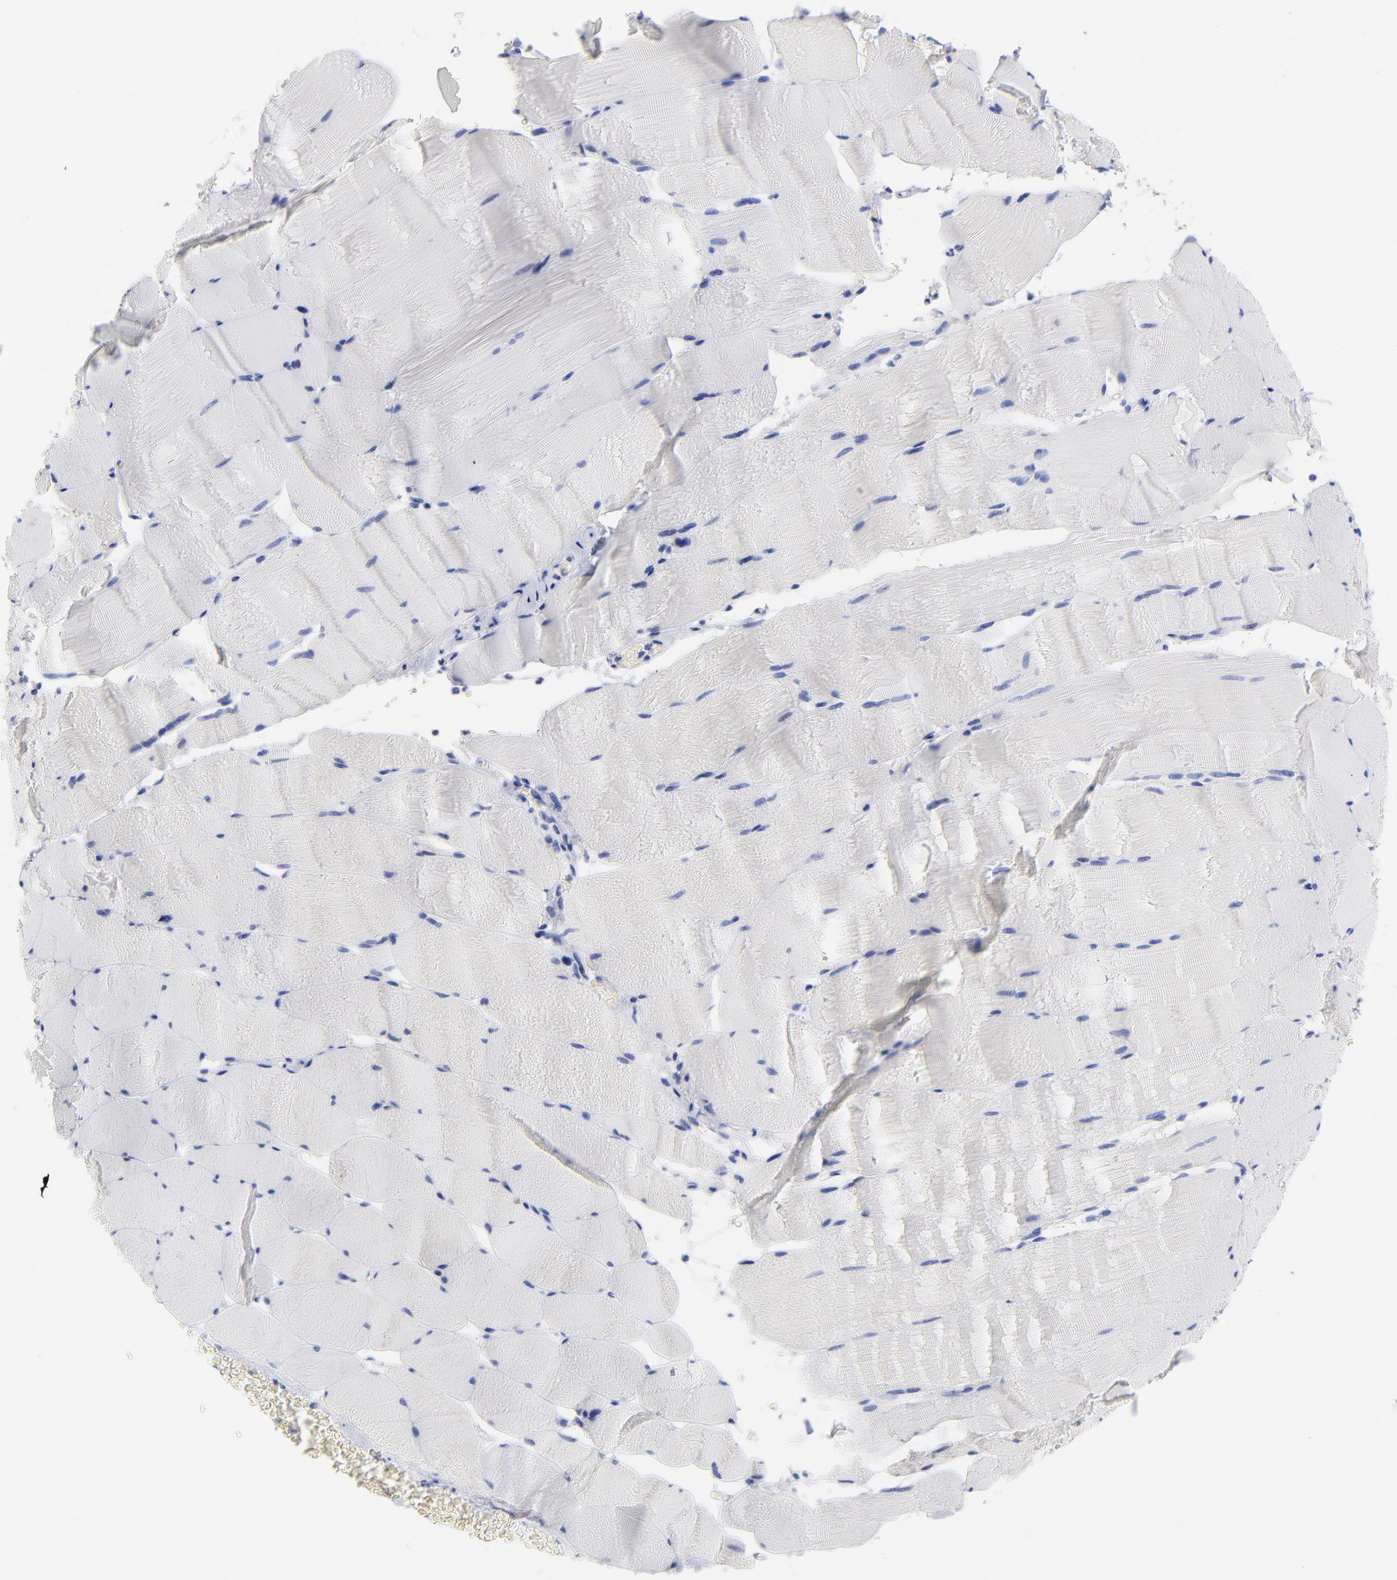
{"staining": {"intensity": "negative", "quantity": "none", "location": "none"}, "tissue": "skeletal muscle", "cell_type": "Myocytes", "image_type": "normal", "snomed": [{"axis": "morphology", "description": "Normal tissue, NOS"}, {"axis": "topography", "description": "Skeletal muscle"}], "caption": "IHC image of unremarkable human skeletal muscle stained for a protein (brown), which exhibits no positivity in myocytes.", "gene": "ACY1", "patient": {"sex": "male", "age": 62}}